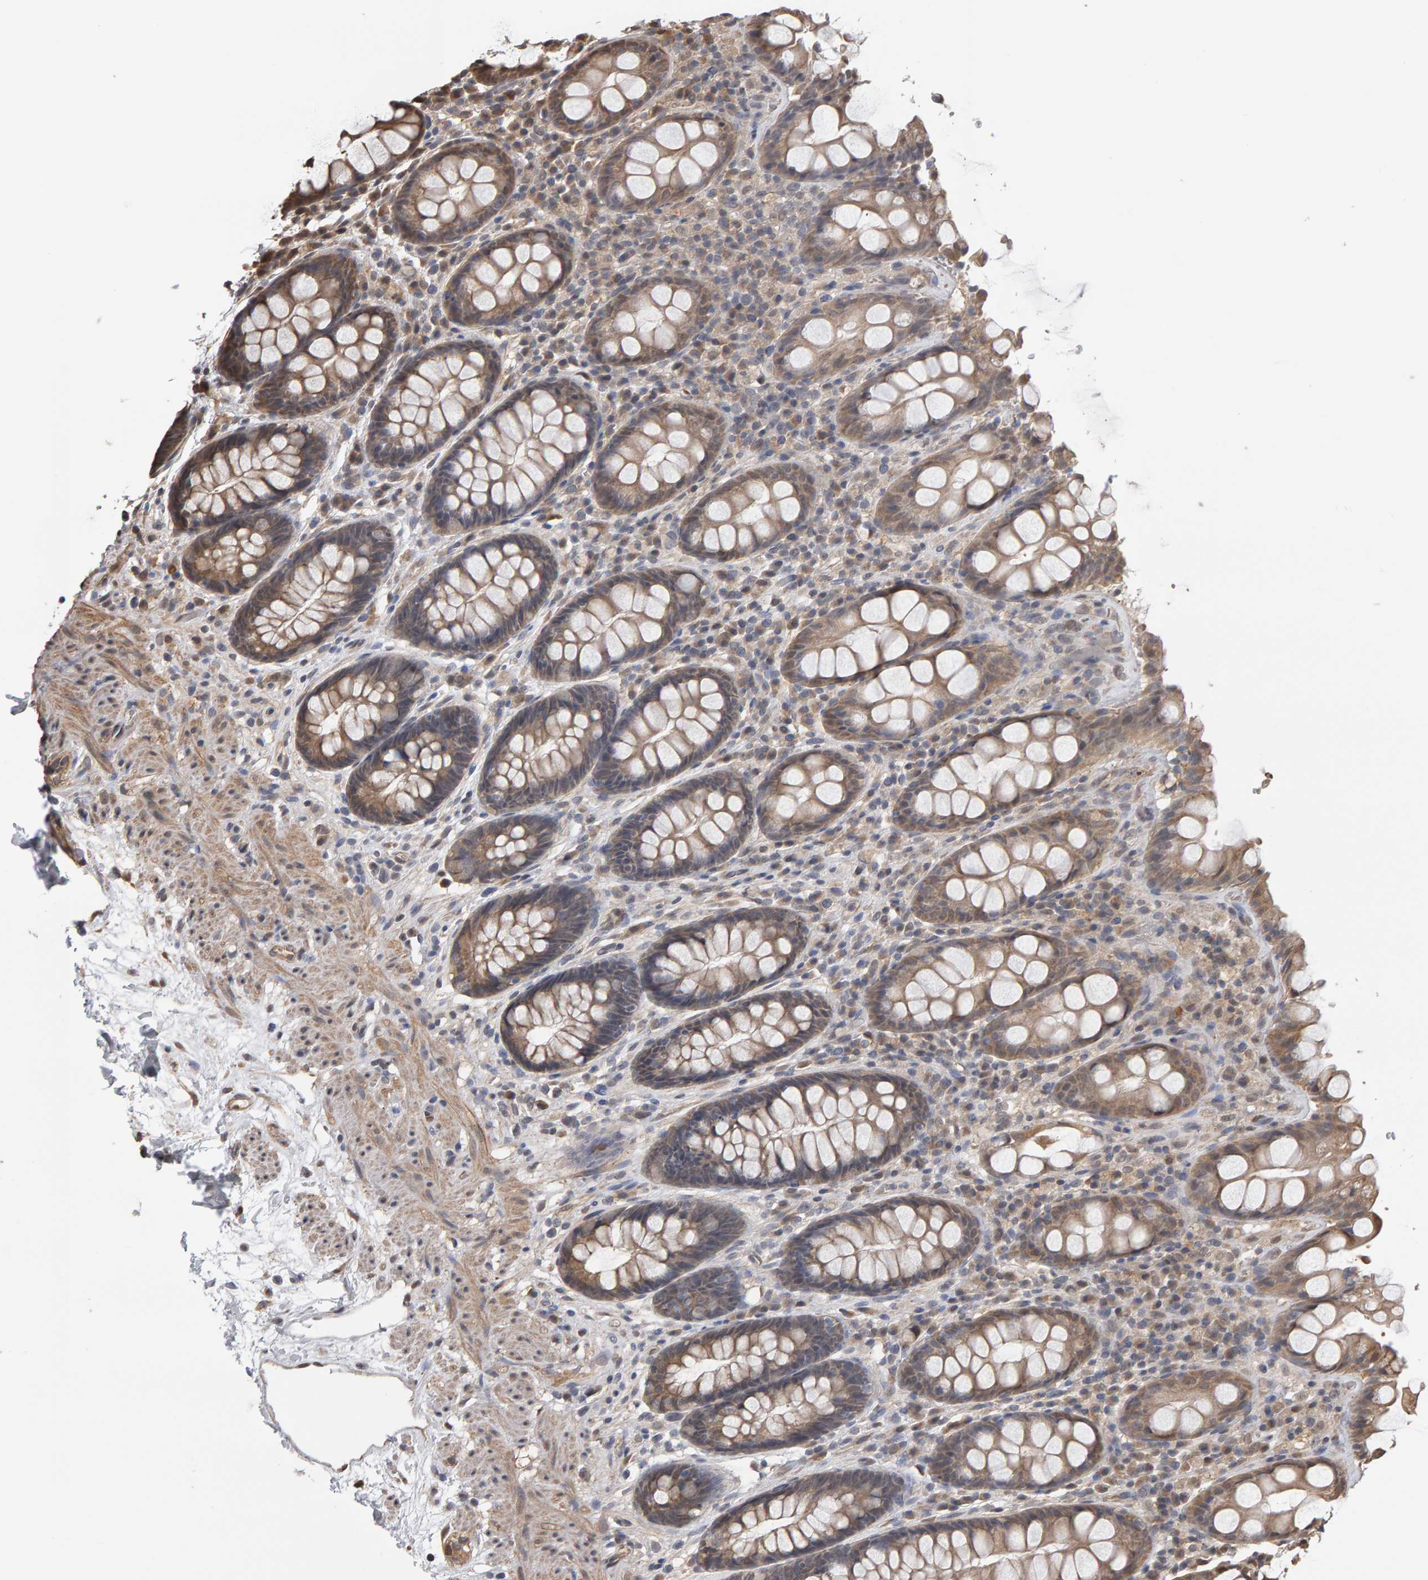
{"staining": {"intensity": "moderate", "quantity": ">75%", "location": "cytoplasmic/membranous"}, "tissue": "rectum", "cell_type": "Glandular cells", "image_type": "normal", "snomed": [{"axis": "morphology", "description": "Normal tissue, NOS"}, {"axis": "topography", "description": "Rectum"}], "caption": "Normal rectum was stained to show a protein in brown. There is medium levels of moderate cytoplasmic/membranous positivity in approximately >75% of glandular cells. The protein of interest is shown in brown color, while the nuclei are stained blue.", "gene": "COASY", "patient": {"sex": "male", "age": 64}}